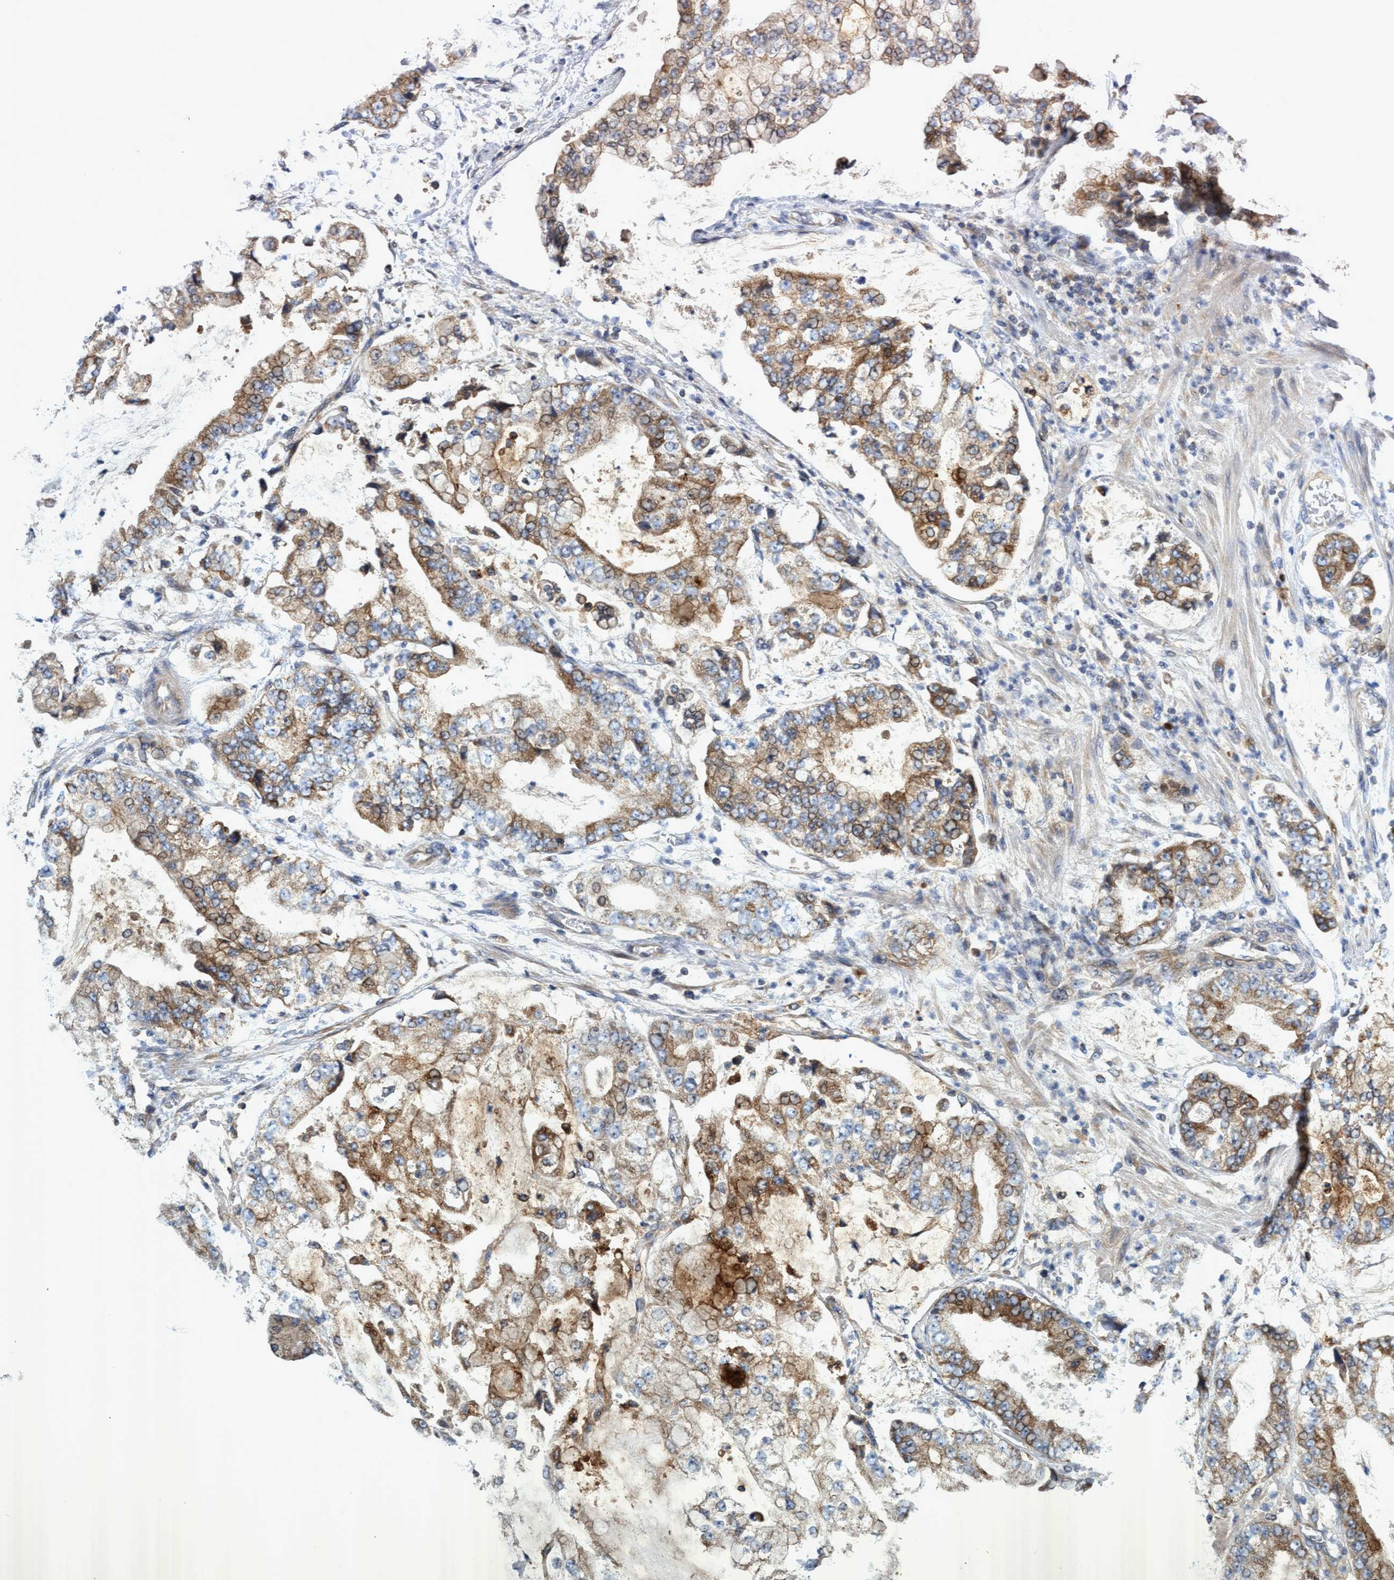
{"staining": {"intensity": "moderate", "quantity": ">75%", "location": "cytoplasmic/membranous"}, "tissue": "stomach cancer", "cell_type": "Tumor cells", "image_type": "cancer", "snomed": [{"axis": "morphology", "description": "Adenocarcinoma, NOS"}, {"axis": "topography", "description": "Stomach"}], "caption": "IHC image of human stomach cancer (adenocarcinoma) stained for a protein (brown), which reveals medium levels of moderate cytoplasmic/membranous staining in approximately >75% of tumor cells.", "gene": "NAT16", "patient": {"sex": "male", "age": 76}}